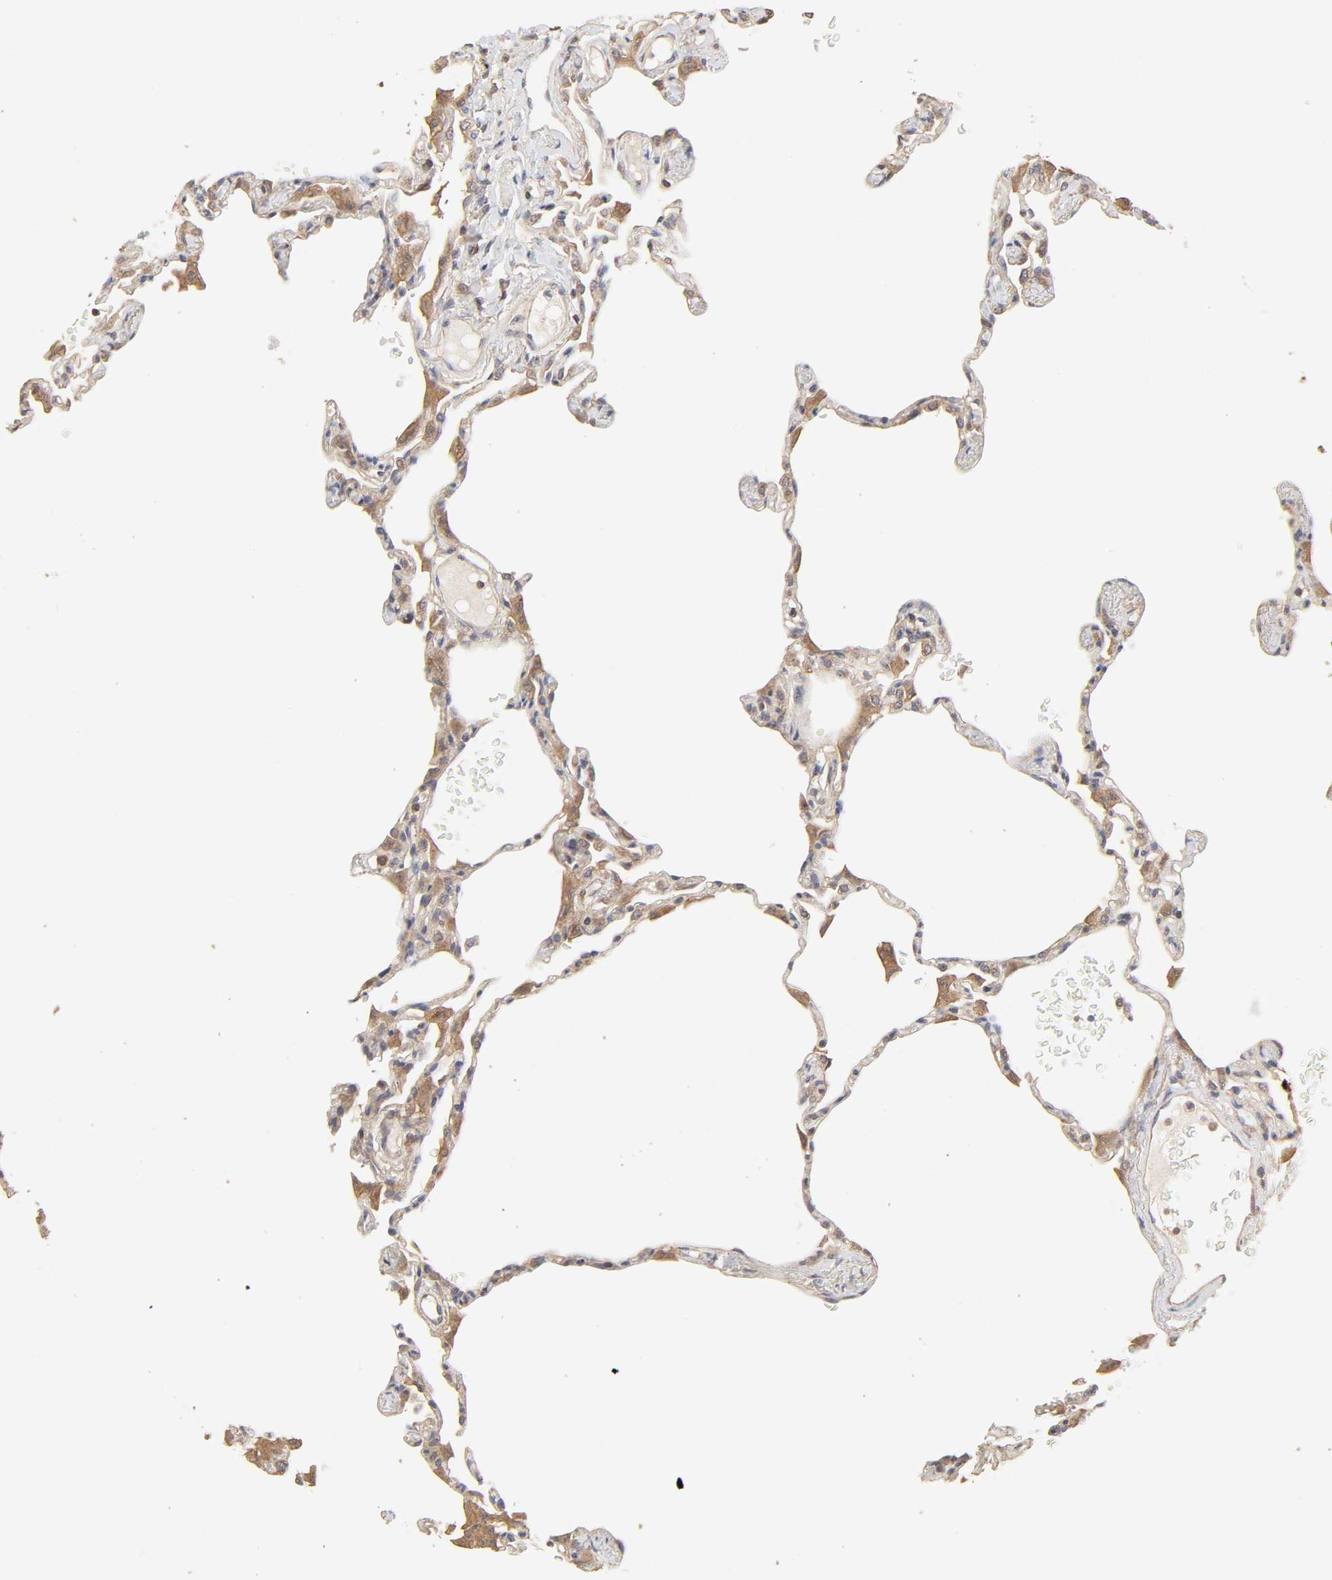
{"staining": {"intensity": "negative", "quantity": "none", "location": "none"}, "tissue": "lung", "cell_type": "Alveolar cells", "image_type": "normal", "snomed": [{"axis": "morphology", "description": "Normal tissue, NOS"}, {"axis": "topography", "description": "Lung"}], "caption": "Immunohistochemical staining of benign lung demonstrates no significant expression in alveolar cells. Nuclei are stained in blue.", "gene": "AP1G2", "patient": {"sex": "female", "age": 49}}